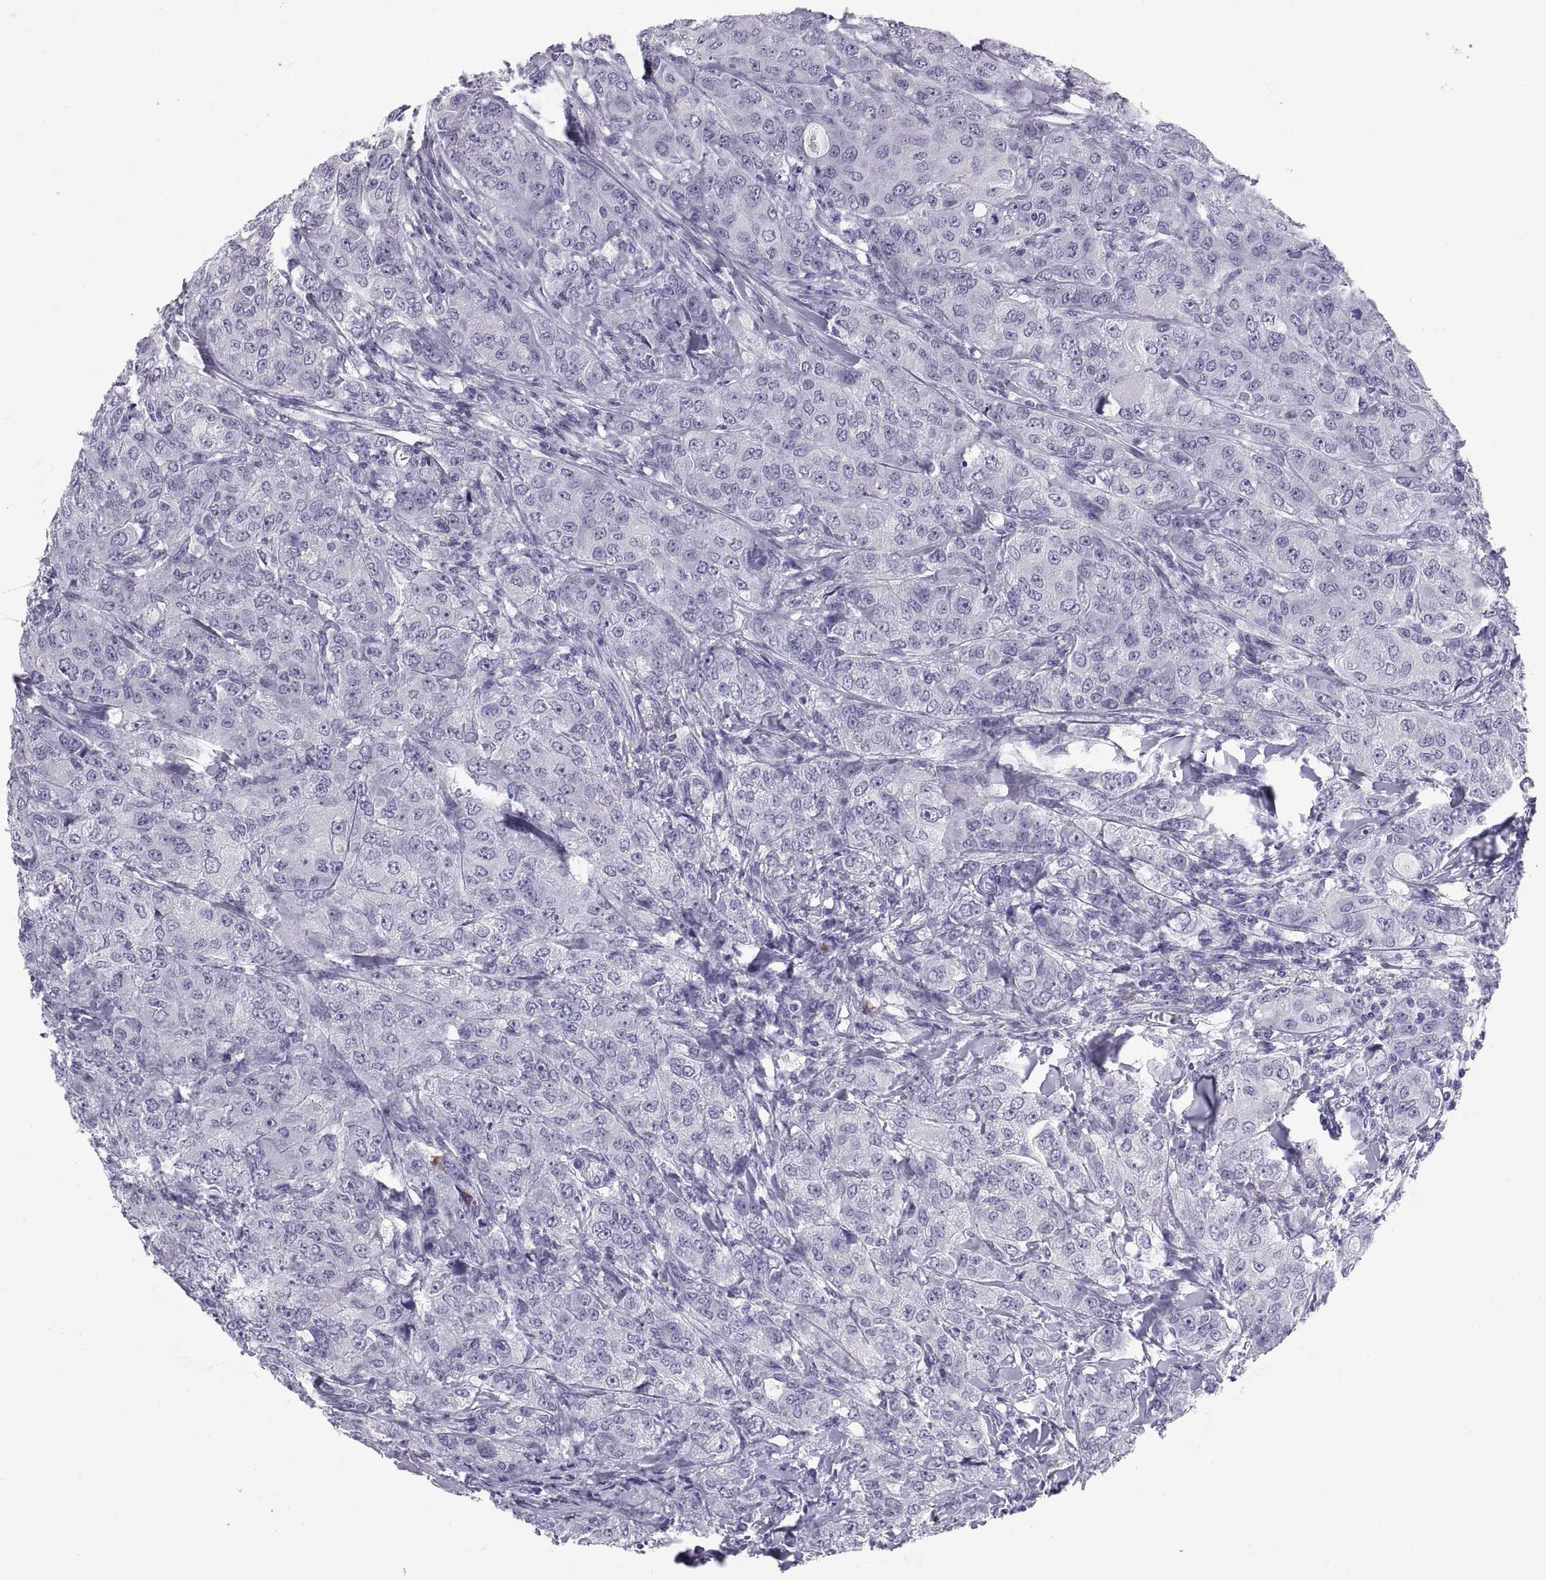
{"staining": {"intensity": "negative", "quantity": "none", "location": "none"}, "tissue": "breast cancer", "cell_type": "Tumor cells", "image_type": "cancer", "snomed": [{"axis": "morphology", "description": "Duct carcinoma"}, {"axis": "topography", "description": "Breast"}], "caption": "A high-resolution histopathology image shows immunohistochemistry staining of breast infiltrating ductal carcinoma, which exhibits no significant expression in tumor cells.", "gene": "CT47A10", "patient": {"sex": "female", "age": 43}}